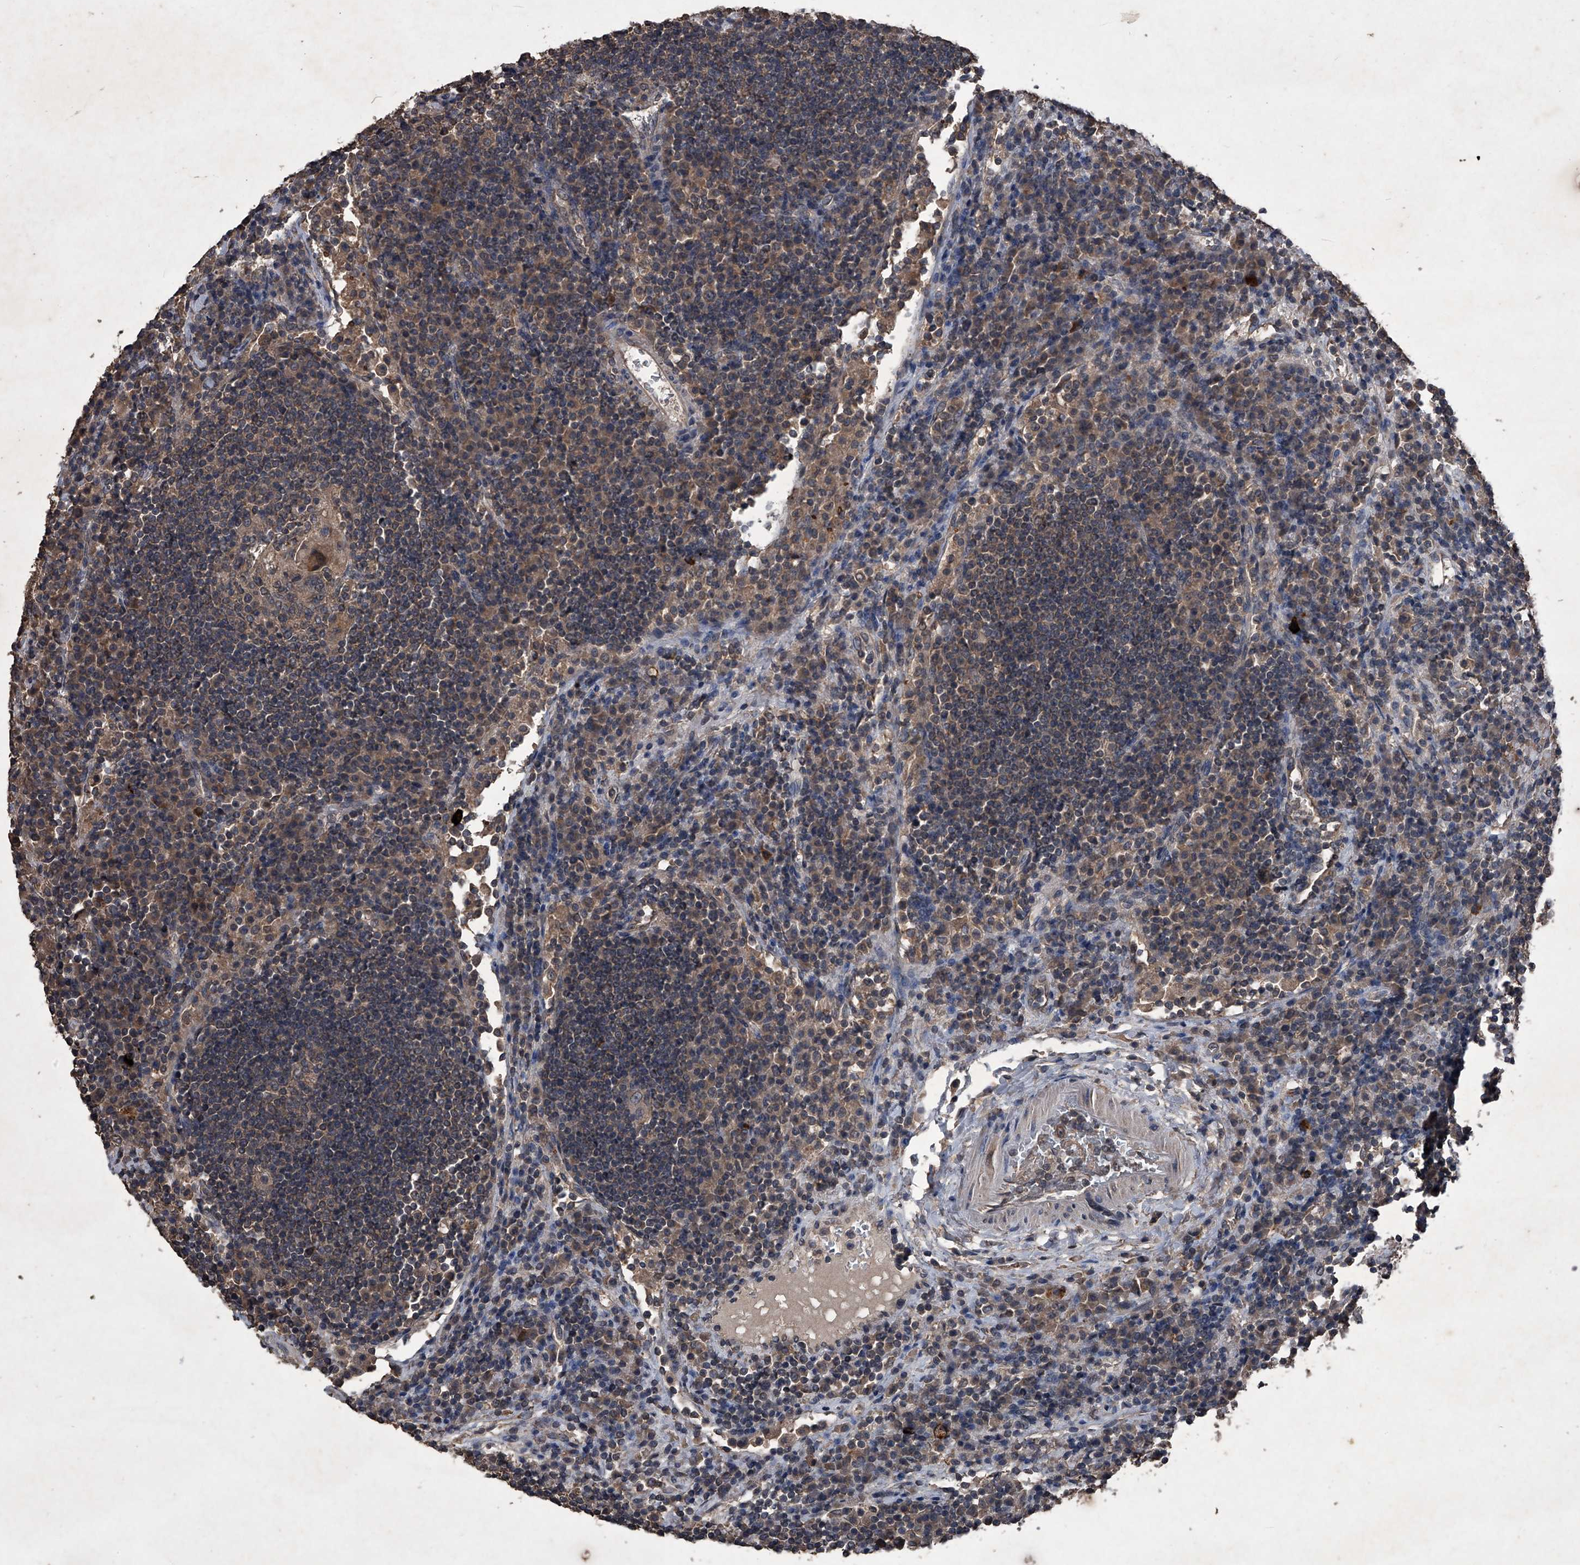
{"staining": {"intensity": "weak", "quantity": ">75%", "location": "cytoplasmic/membranous"}, "tissue": "lymph node", "cell_type": "Non-germinal center cells", "image_type": "normal", "snomed": [{"axis": "morphology", "description": "Normal tissue, NOS"}, {"axis": "topography", "description": "Lymph node"}], "caption": "Weak cytoplasmic/membranous protein staining is identified in about >75% of non-germinal center cells in lymph node. (IHC, brightfield microscopy, high magnification).", "gene": "MAPKAP1", "patient": {"sex": "female", "age": 53}}